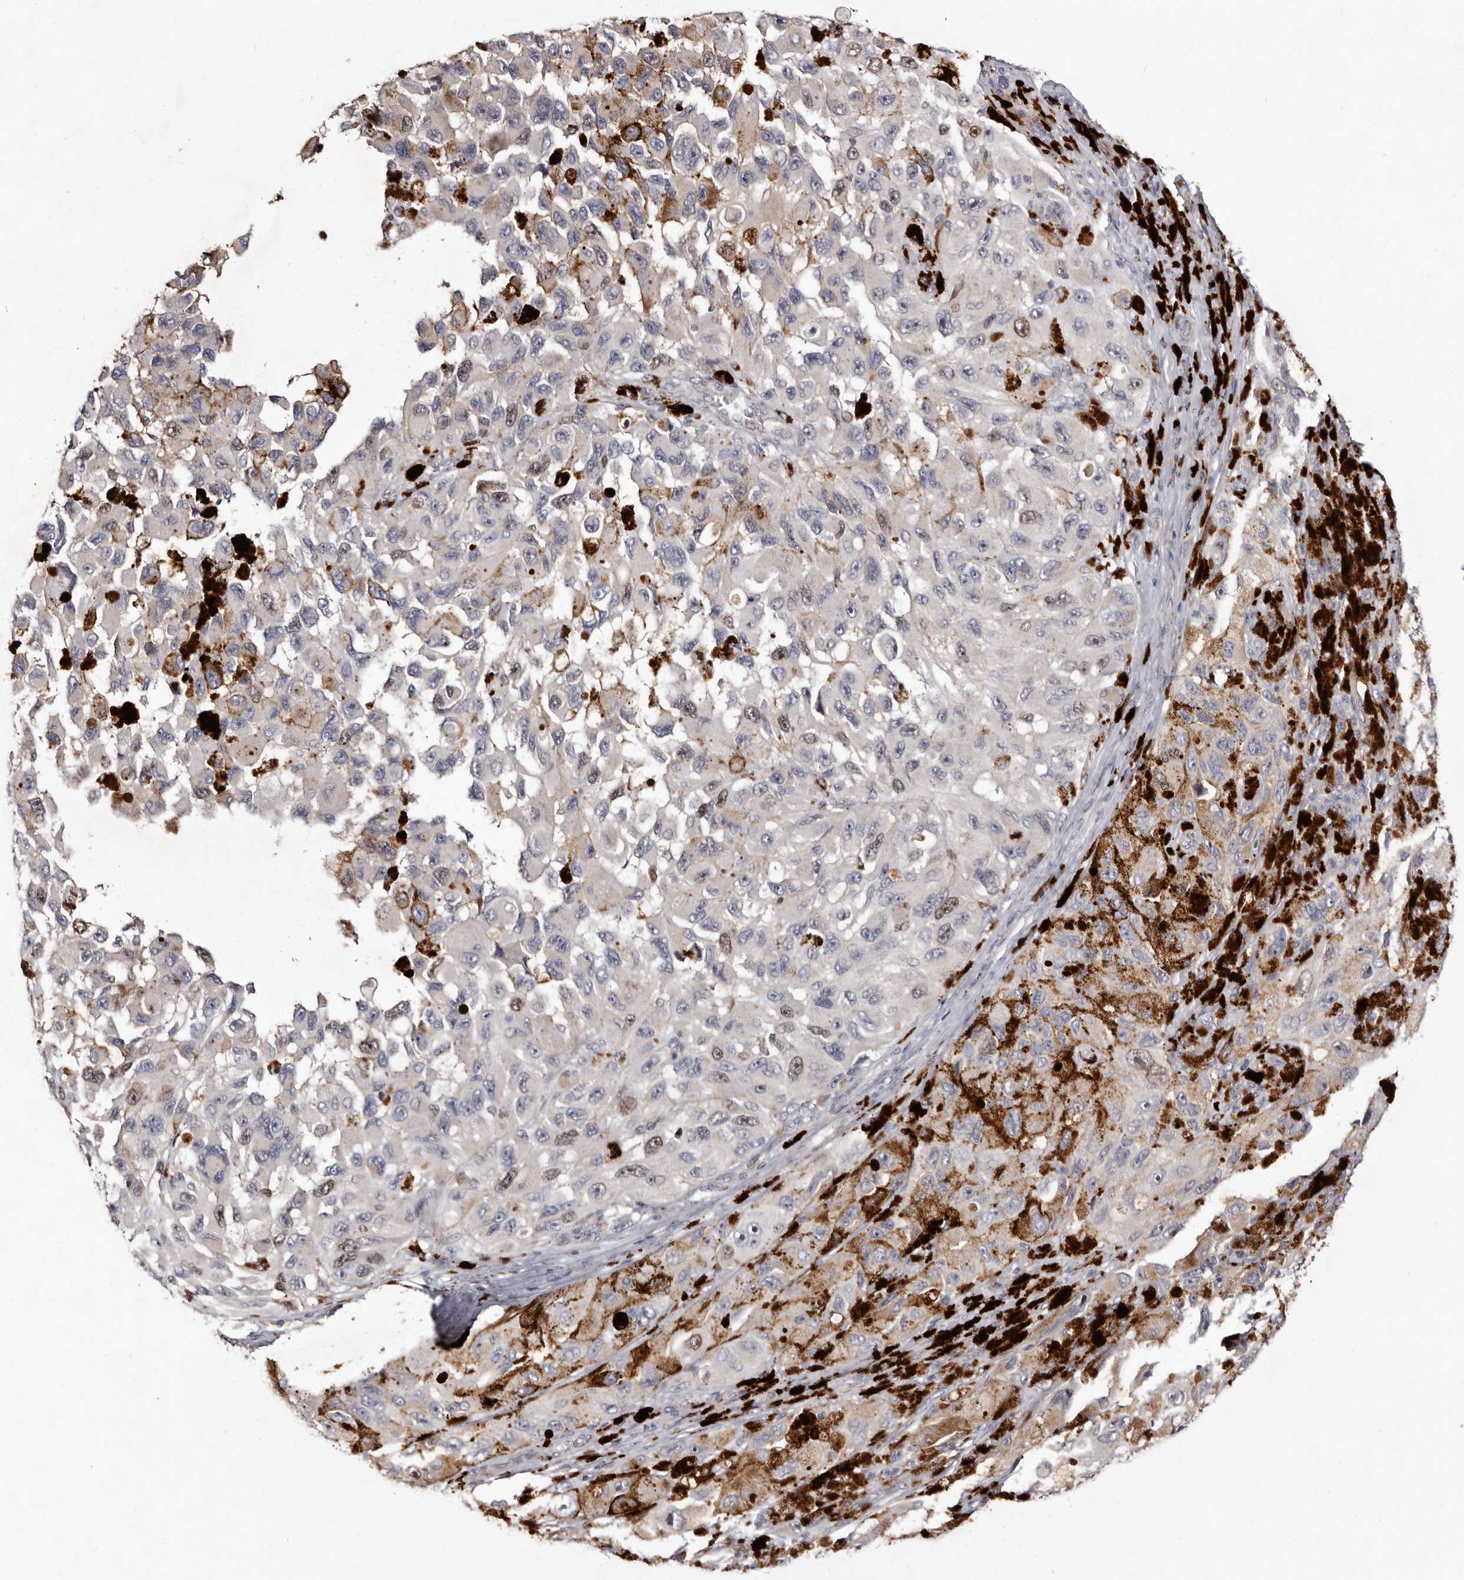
{"staining": {"intensity": "weak", "quantity": "<25%", "location": "nuclear"}, "tissue": "melanoma", "cell_type": "Tumor cells", "image_type": "cancer", "snomed": [{"axis": "morphology", "description": "Malignant melanoma, NOS"}, {"axis": "topography", "description": "Skin"}], "caption": "Photomicrograph shows no significant protein positivity in tumor cells of melanoma.", "gene": "CDCA8", "patient": {"sex": "female", "age": 73}}